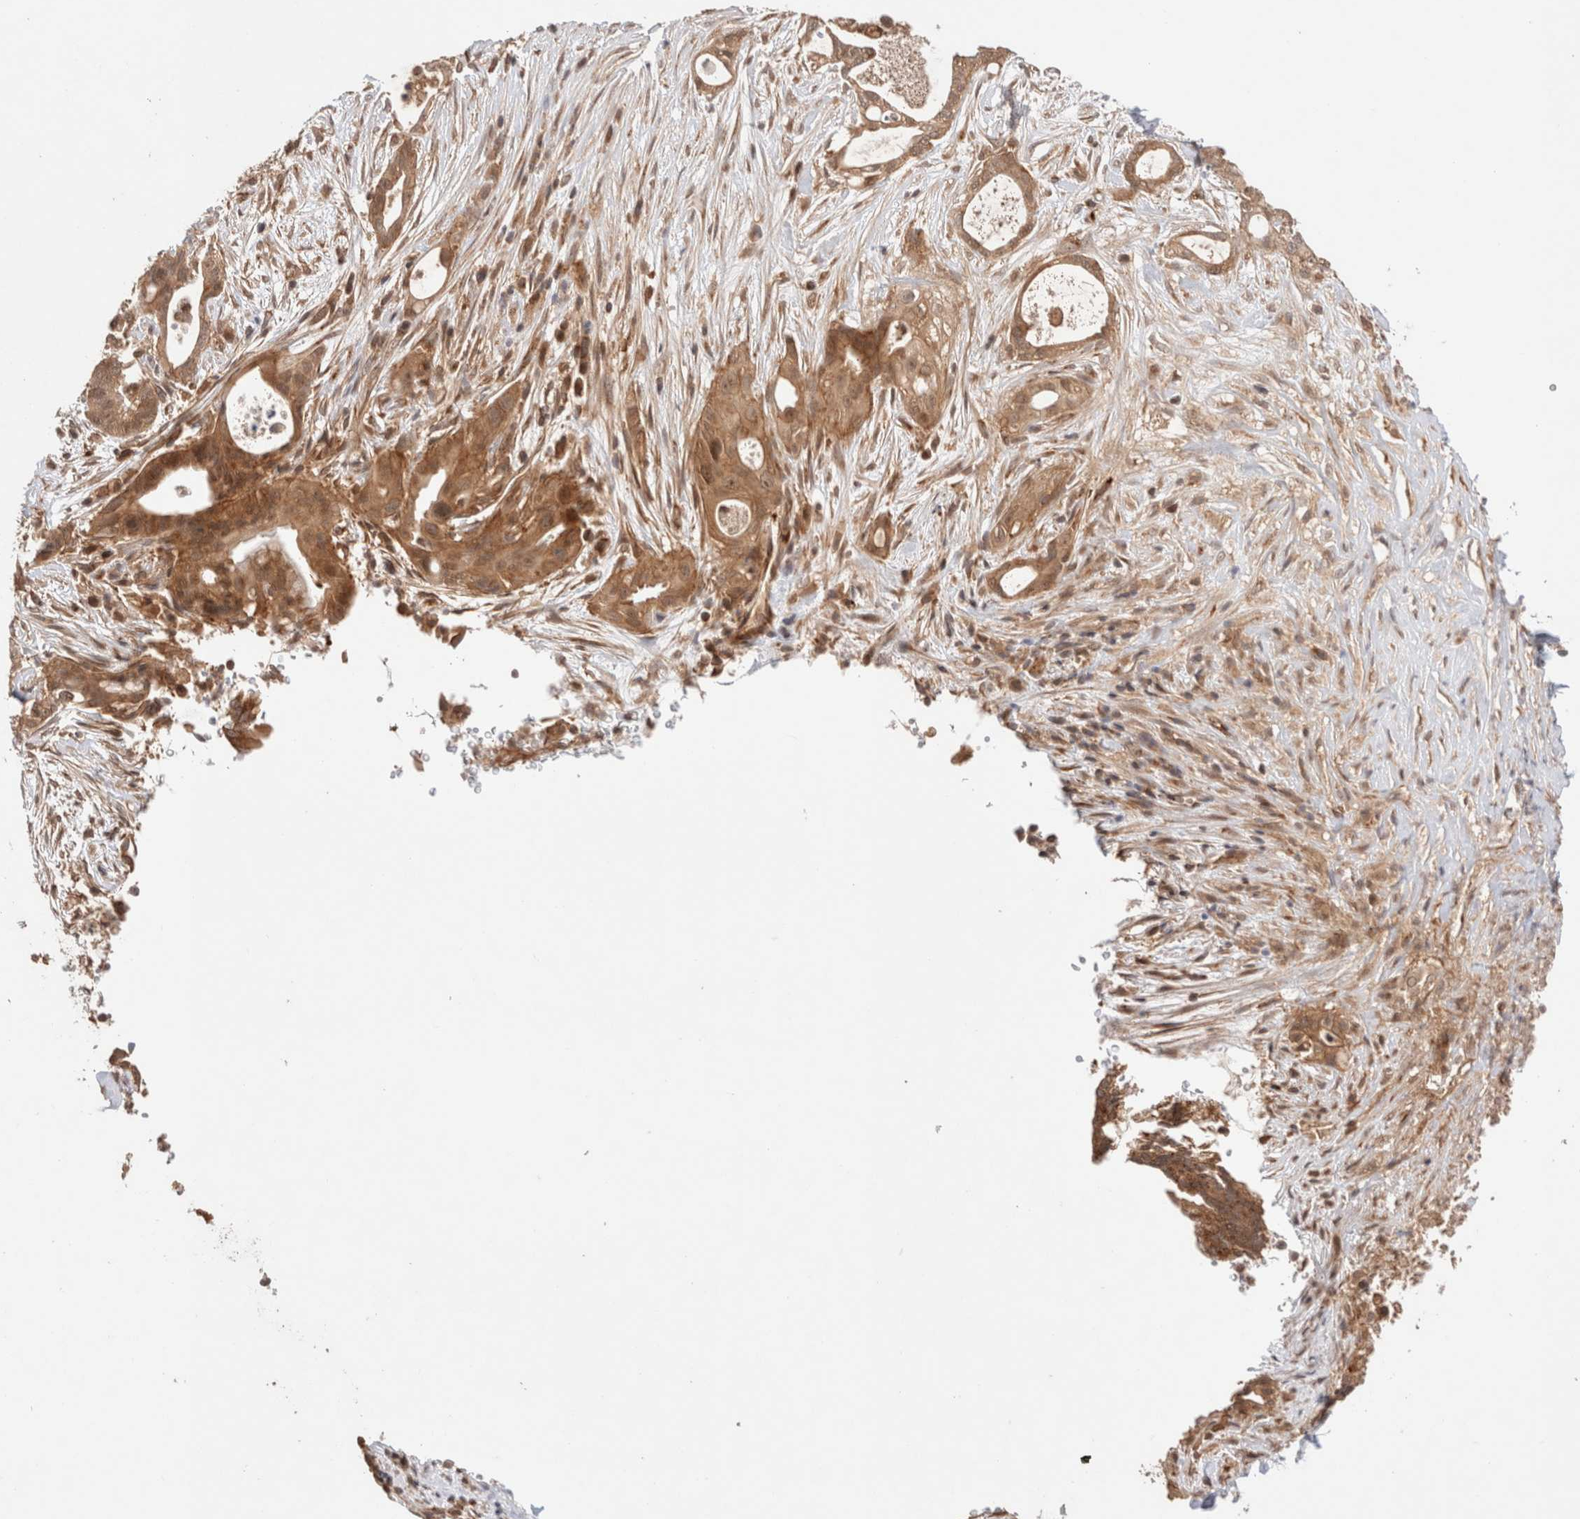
{"staining": {"intensity": "moderate", "quantity": ">75%", "location": "cytoplasmic/membranous,nuclear"}, "tissue": "pancreatic cancer", "cell_type": "Tumor cells", "image_type": "cancer", "snomed": [{"axis": "morphology", "description": "Adenocarcinoma, NOS"}, {"axis": "topography", "description": "Pancreas"}], "caption": "Protein staining of pancreatic adenocarcinoma tissue shows moderate cytoplasmic/membranous and nuclear staining in approximately >75% of tumor cells.", "gene": "SIKE1", "patient": {"sex": "male", "age": 58}}